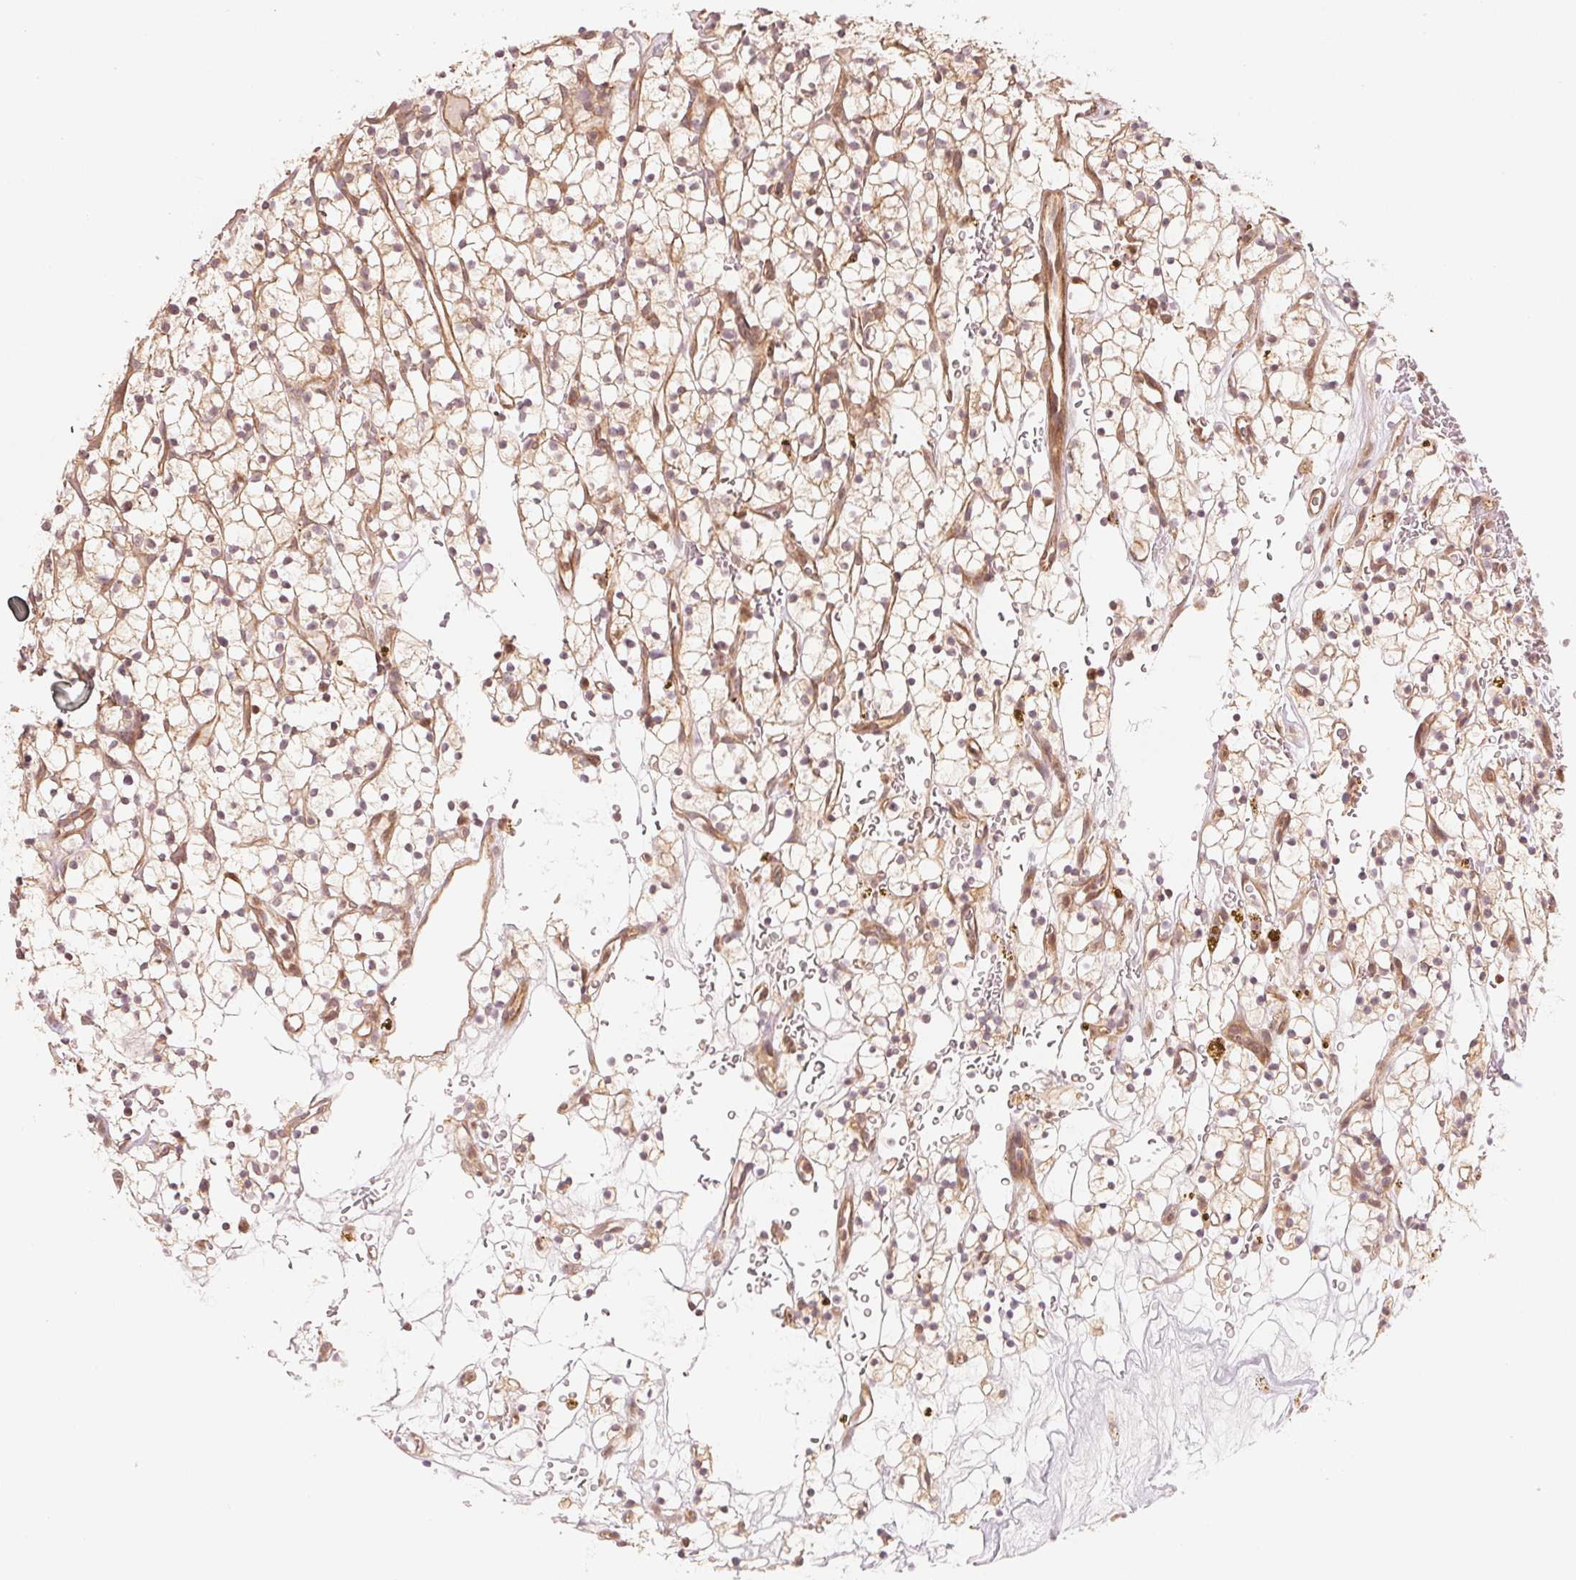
{"staining": {"intensity": "weak", "quantity": "25%-75%", "location": "cytoplasmic/membranous"}, "tissue": "renal cancer", "cell_type": "Tumor cells", "image_type": "cancer", "snomed": [{"axis": "morphology", "description": "Adenocarcinoma, NOS"}, {"axis": "topography", "description": "Kidney"}], "caption": "This histopathology image reveals immunohistochemistry (IHC) staining of human renal adenocarcinoma, with low weak cytoplasmic/membranous staining in about 25%-75% of tumor cells.", "gene": "PRKN", "patient": {"sex": "female", "age": 64}}